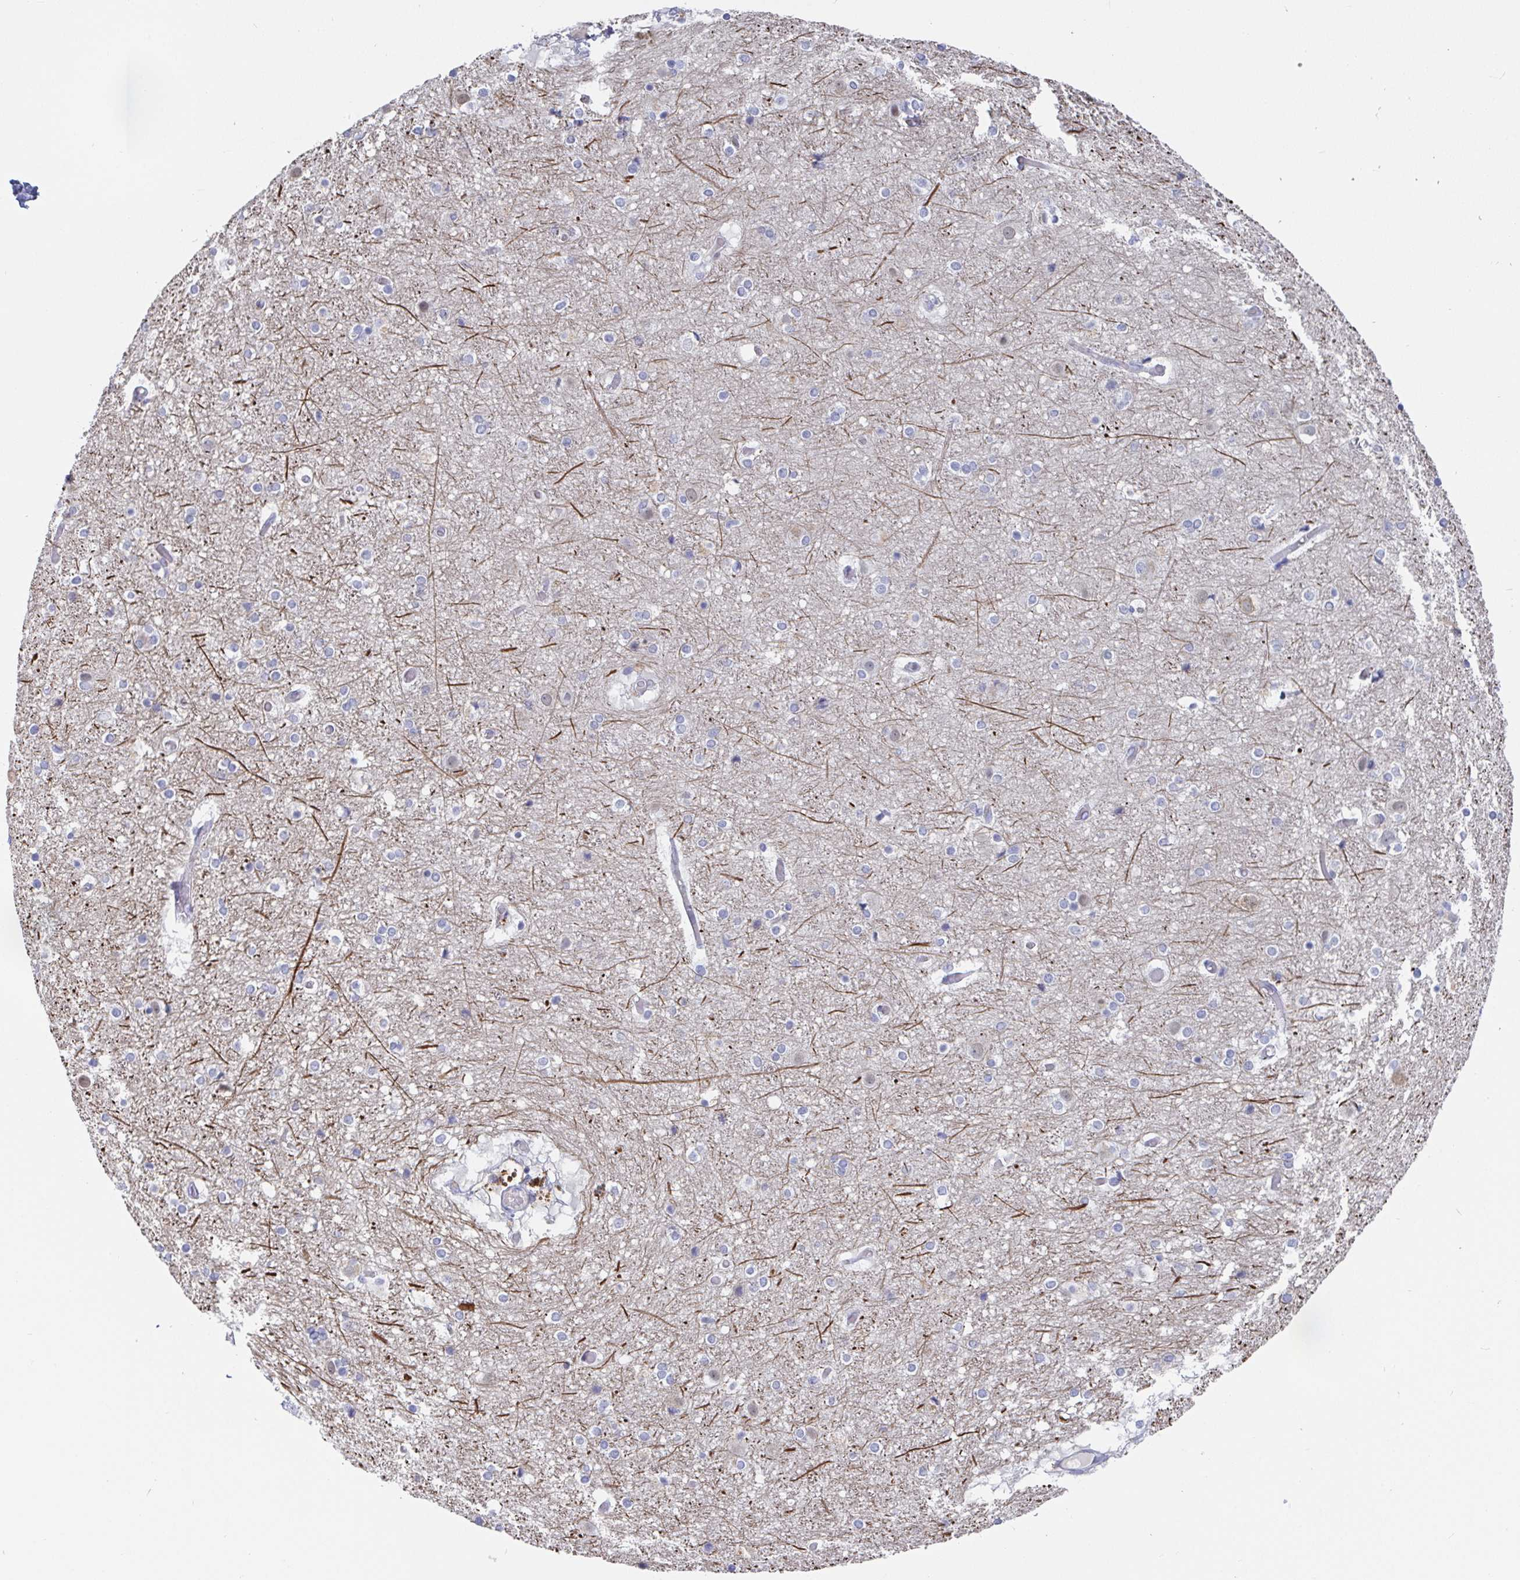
{"staining": {"intensity": "negative", "quantity": "none", "location": "none"}, "tissue": "cerebral cortex", "cell_type": "Endothelial cells", "image_type": "normal", "snomed": [{"axis": "morphology", "description": "Normal tissue, NOS"}, {"axis": "topography", "description": "Cerebral cortex"}], "caption": "The image reveals no staining of endothelial cells in benign cerebral cortex.", "gene": "TAS2R39", "patient": {"sex": "female", "age": 52}}